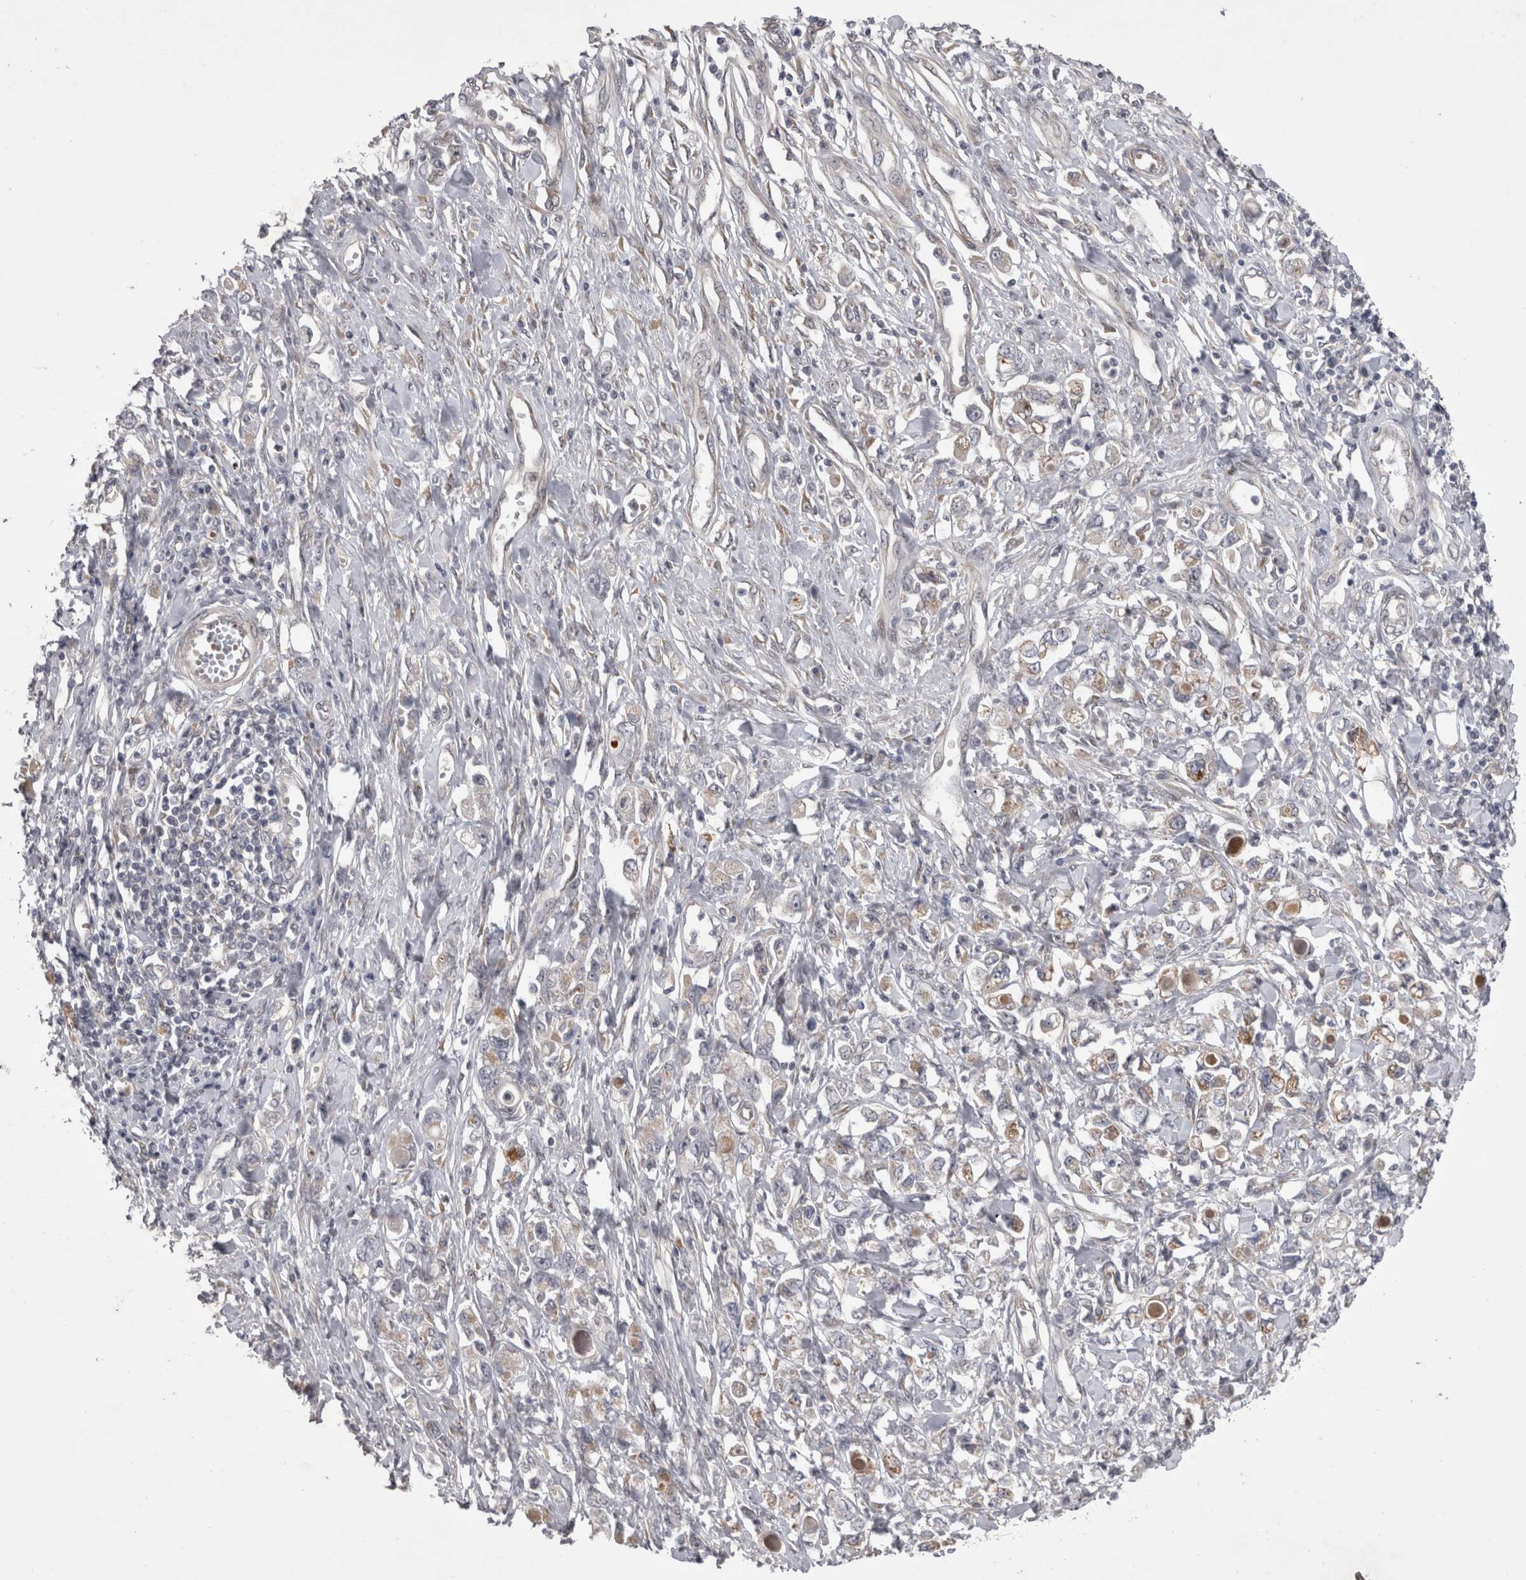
{"staining": {"intensity": "moderate", "quantity": "<25%", "location": "cytoplasmic/membranous"}, "tissue": "stomach cancer", "cell_type": "Tumor cells", "image_type": "cancer", "snomed": [{"axis": "morphology", "description": "Adenocarcinoma, NOS"}, {"axis": "topography", "description": "Stomach"}], "caption": "Tumor cells show low levels of moderate cytoplasmic/membranous staining in about <25% of cells in adenocarcinoma (stomach).", "gene": "NENF", "patient": {"sex": "female", "age": 76}}